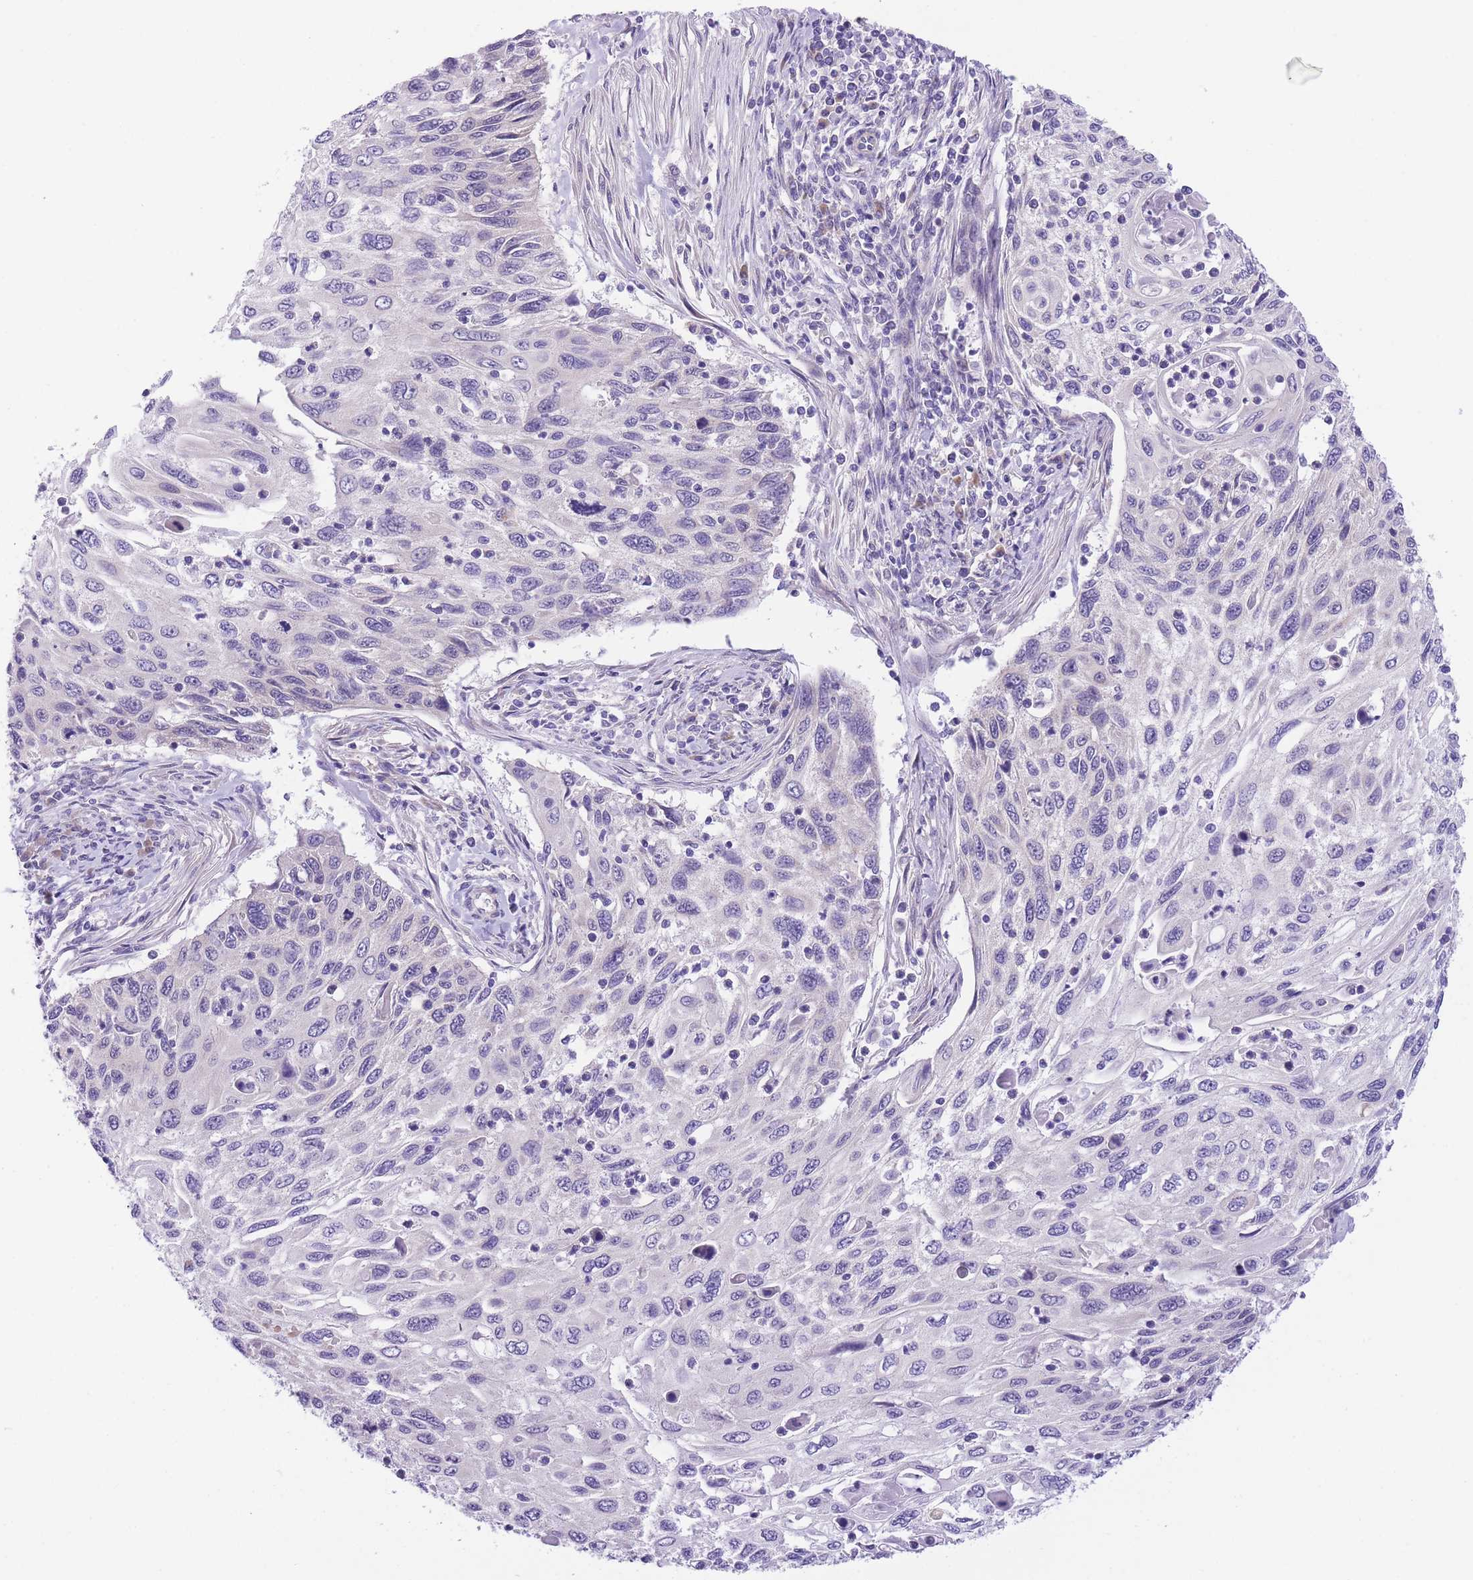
{"staining": {"intensity": "negative", "quantity": "none", "location": "none"}, "tissue": "cervical cancer", "cell_type": "Tumor cells", "image_type": "cancer", "snomed": [{"axis": "morphology", "description": "Squamous cell carcinoma, NOS"}, {"axis": "topography", "description": "Cervix"}], "caption": "IHC photomicrograph of human cervical squamous cell carcinoma stained for a protein (brown), which exhibits no staining in tumor cells.", "gene": "WWOX", "patient": {"sex": "female", "age": 70}}